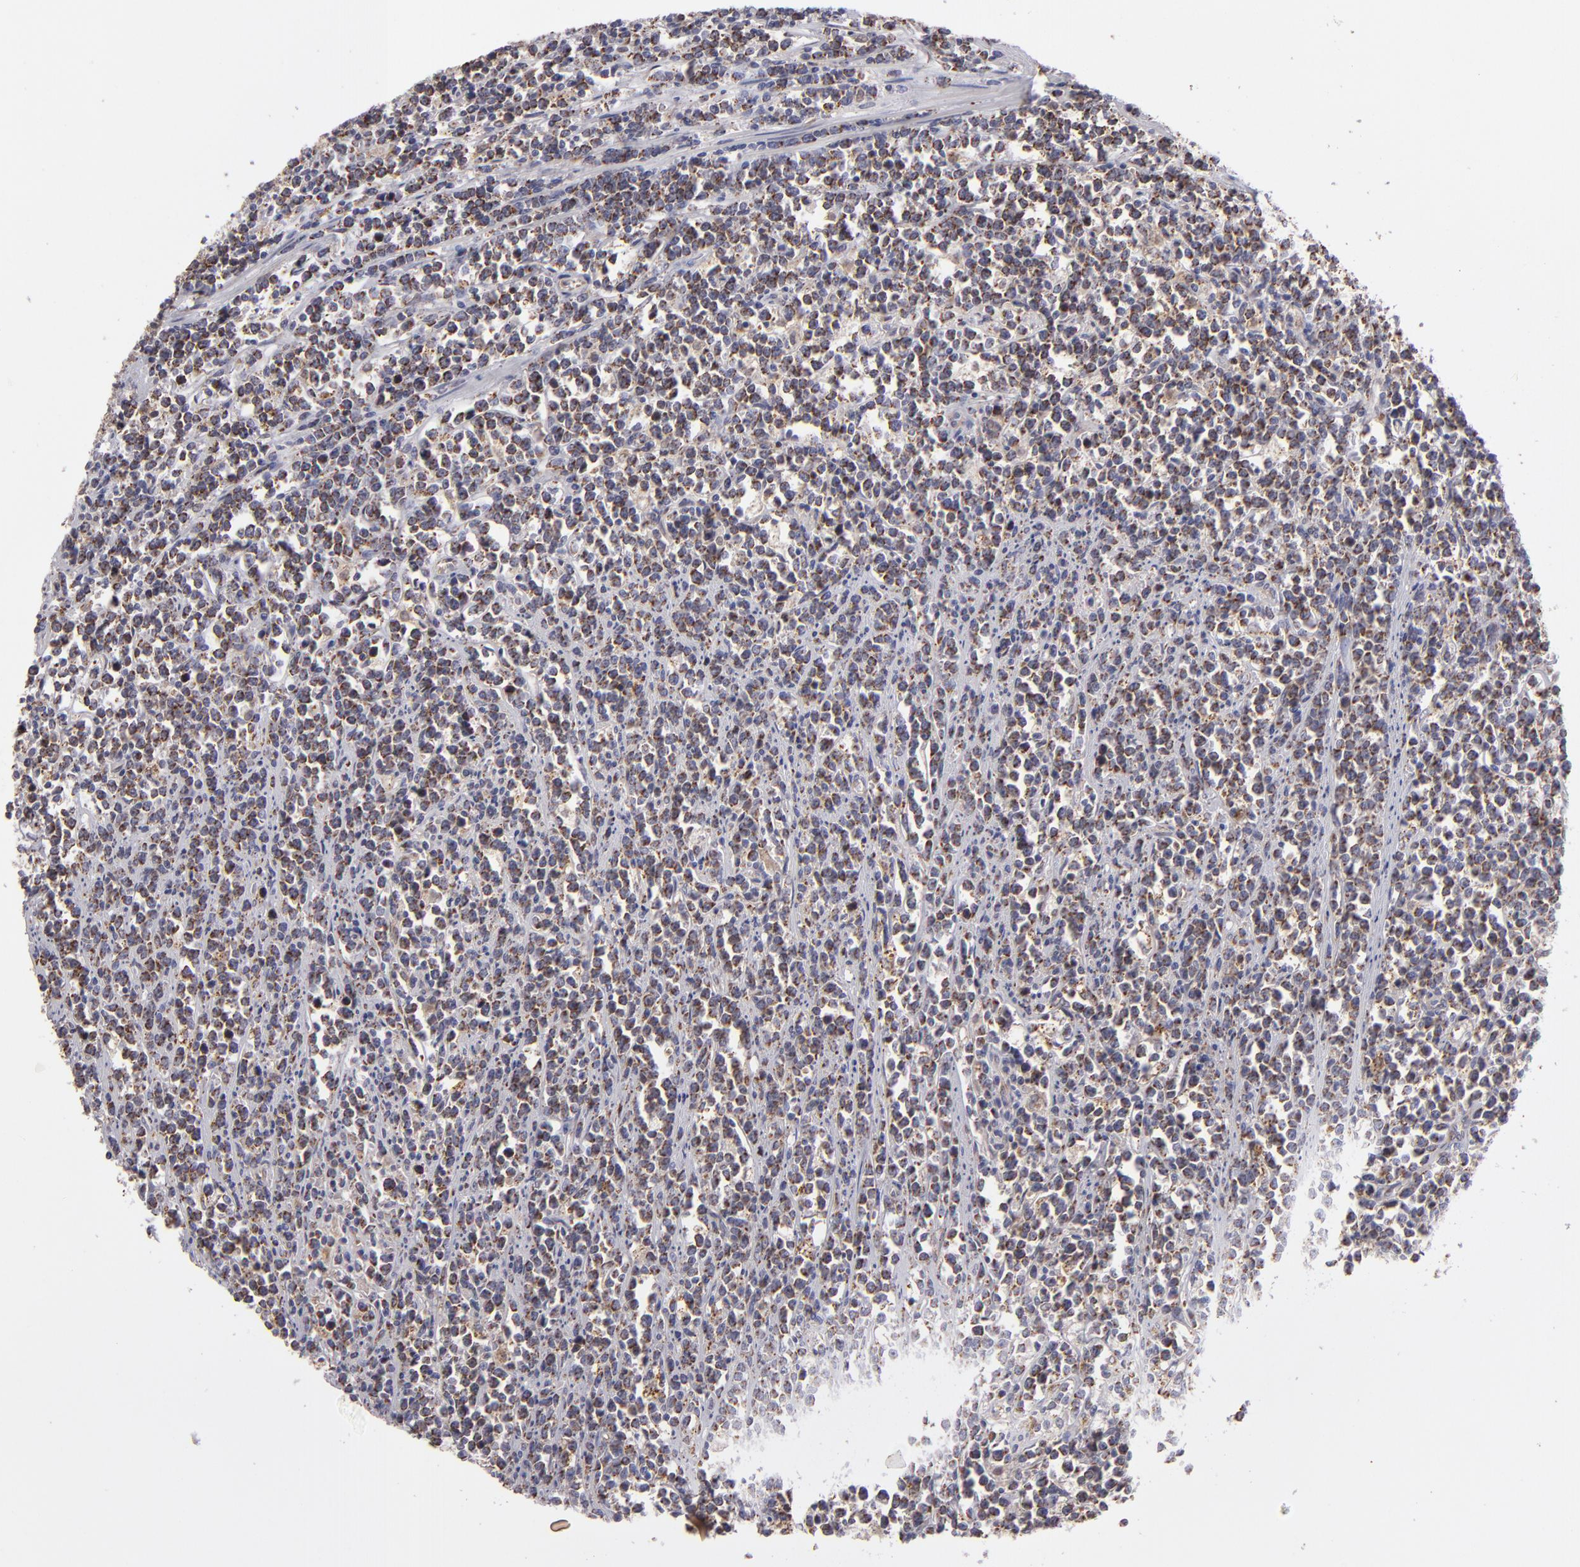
{"staining": {"intensity": "negative", "quantity": "none", "location": "none"}, "tissue": "lymphoma", "cell_type": "Tumor cells", "image_type": "cancer", "snomed": [{"axis": "morphology", "description": "Malignant lymphoma, non-Hodgkin's type, High grade"}, {"axis": "topography", "description": "Small intestine"}, {"axis": "topography", "description": "Colon"}], "caption": "Lymphoma stained for a protein using immunohistochemistry exhibits no positivity tumor cells.", "gene": "SH2D4A", "patient": {"sex": "male", "age": 8}}